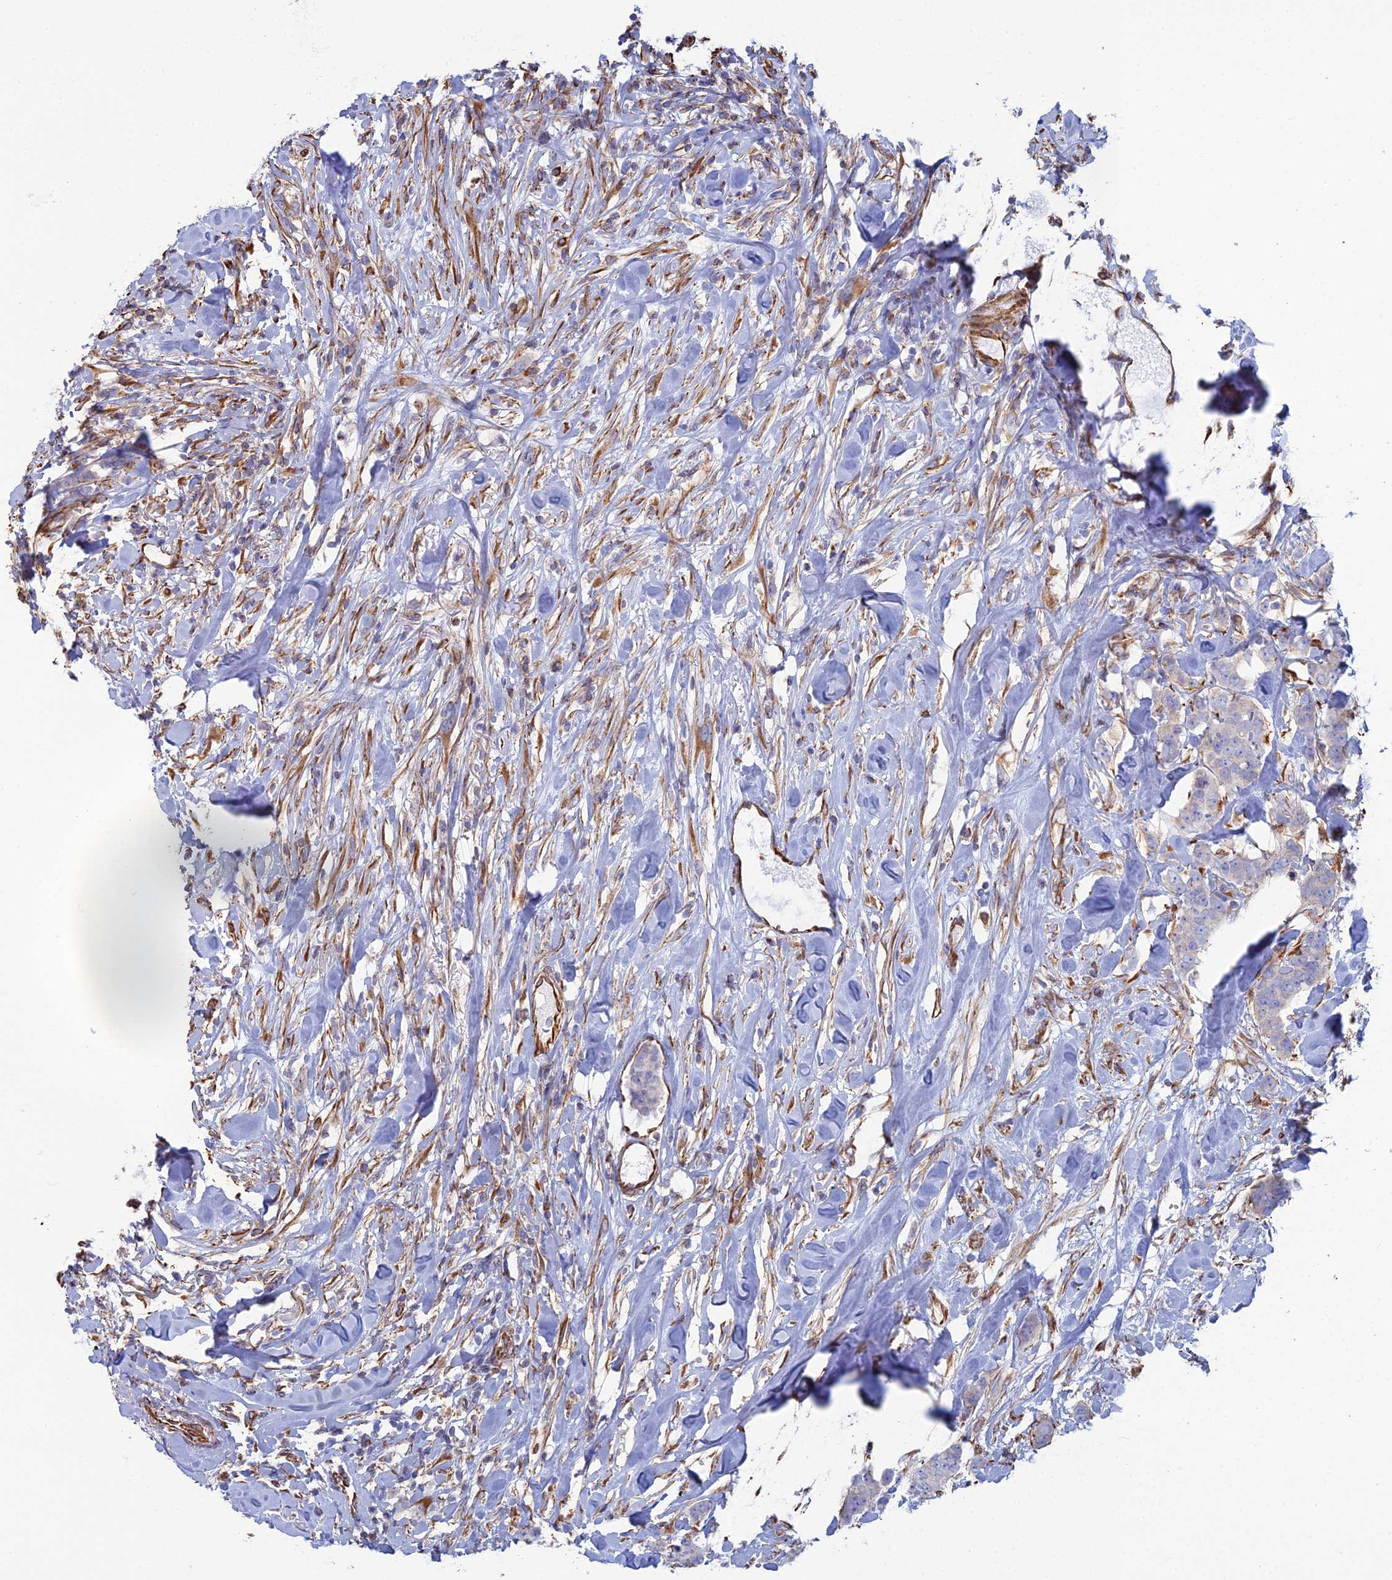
{"staining": {"intensity": "negative", "quantity": "none", "location": "none"}, "tissue": "breast cancer", "cell_type": "Tumor cells", "image_type": "cancer", "snomed": [{"axis": "morphology", "description": "Duct carcinoma"}, {"axis": "topography", "description": "Breast"}], "caption": "Immunohistochemistry (IHC) histopathology image of neoplastic tissue: human breast cancer stained with DAB (3,3'-diaminobenzidine) demonstrates no significant protein expression in tumor cells.", "gene": "CLVS2", "patient": {"sex": "female", "age": 40}}